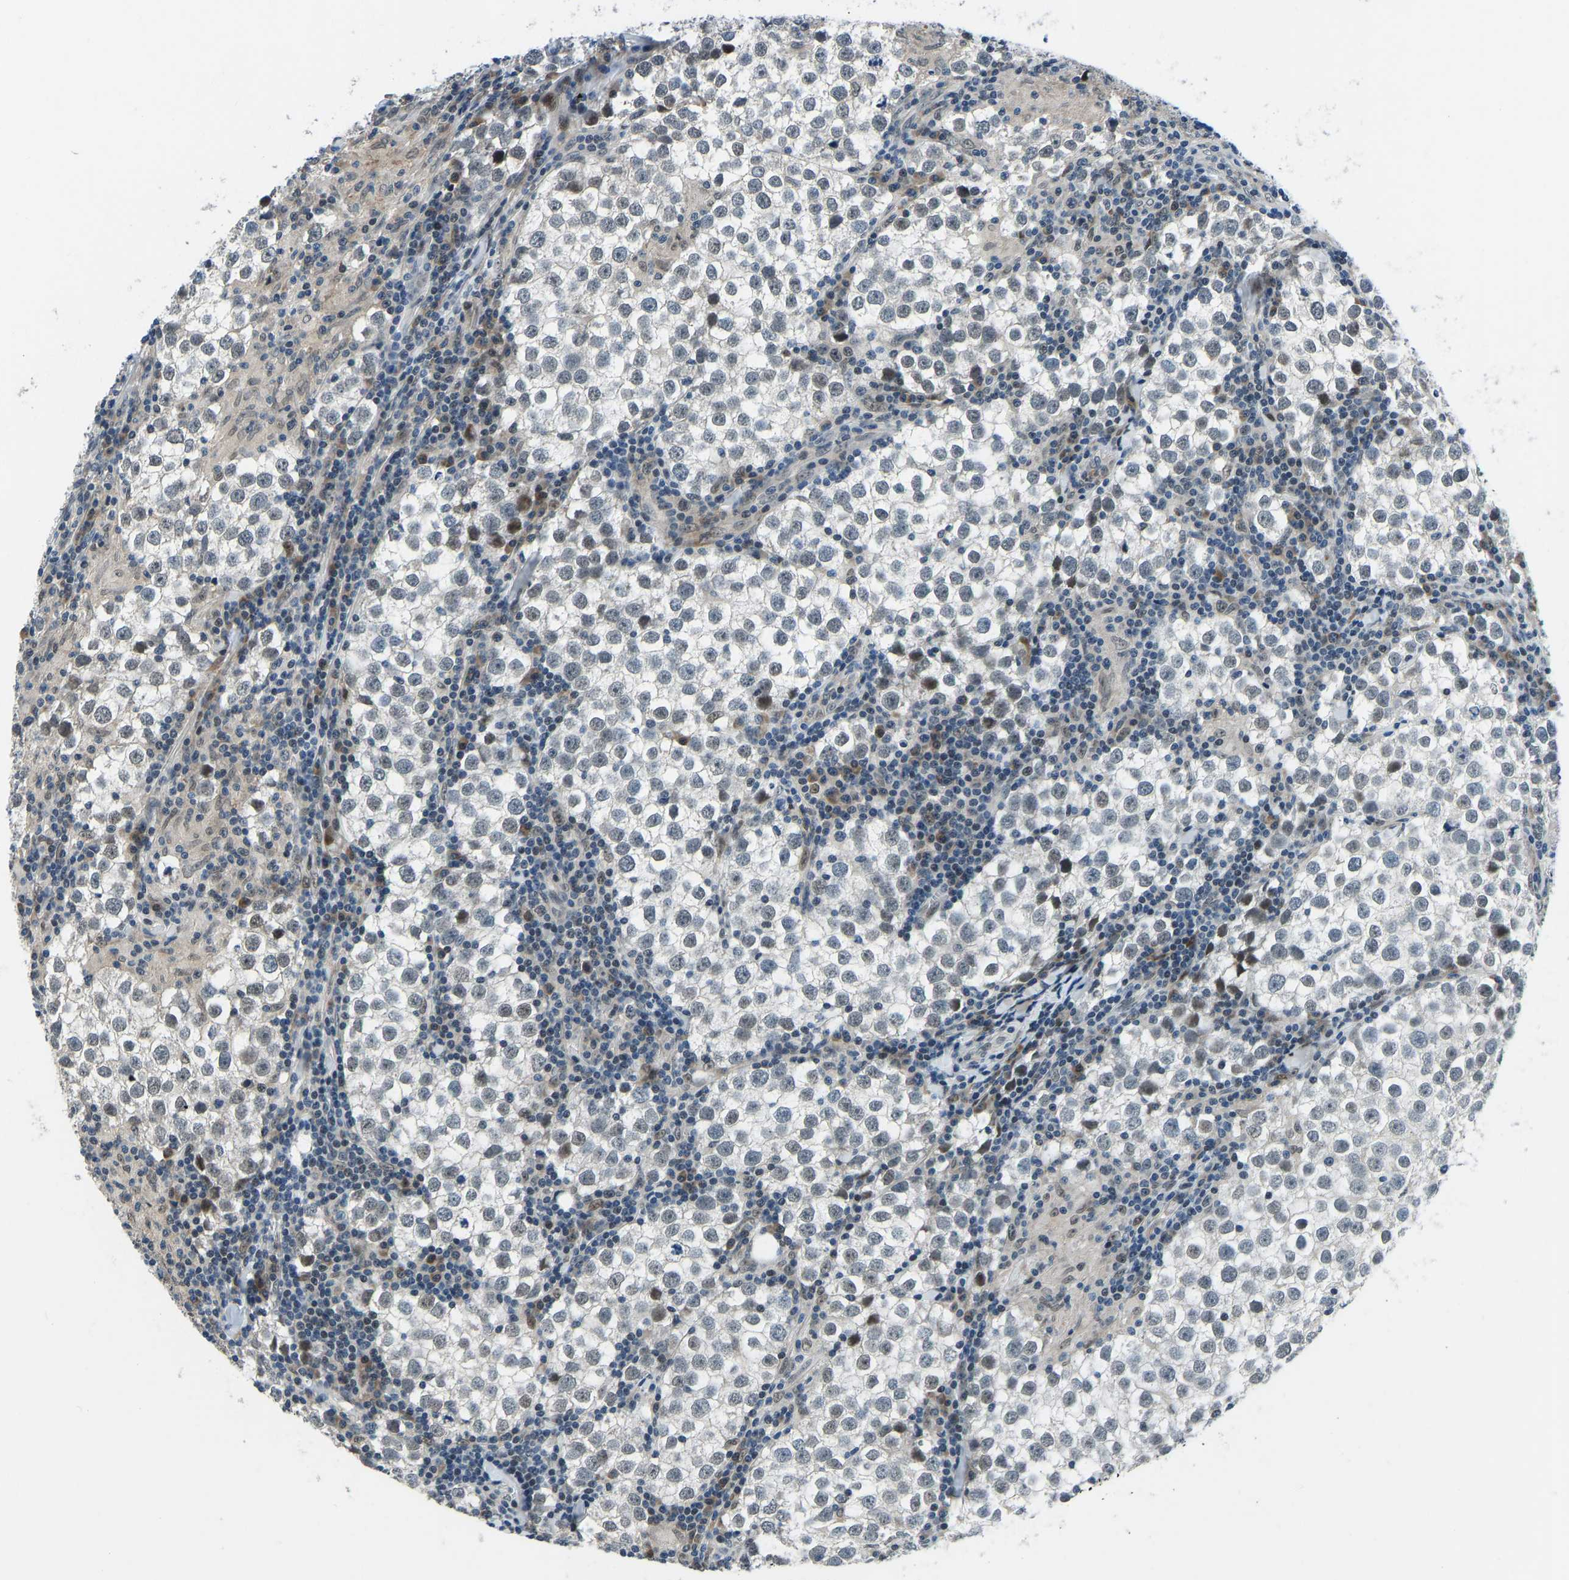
{"staining": {"intensity": "moderate", "quantity": "<25%", "location": "nuclear"}, "tissue": "testis cancer", "cell_type": "Tumor cells", "image_type": "cancer", "snomed": [{"axis": "morphology", "description": "Seminoma, NOS"}, {"axis": "morphology", "description": "Carcinoma, Embryonal, NOS"}, {"axis": "topography", "description": "Testis"}], "caption": "This histopathology image shows IHC staining of human embryonal carcinoma (testis), with low moderate nuclear expression in about <25% of tumor cells.", "gene": "RLIM", "patient": {"sex": "male", "age": 36}}